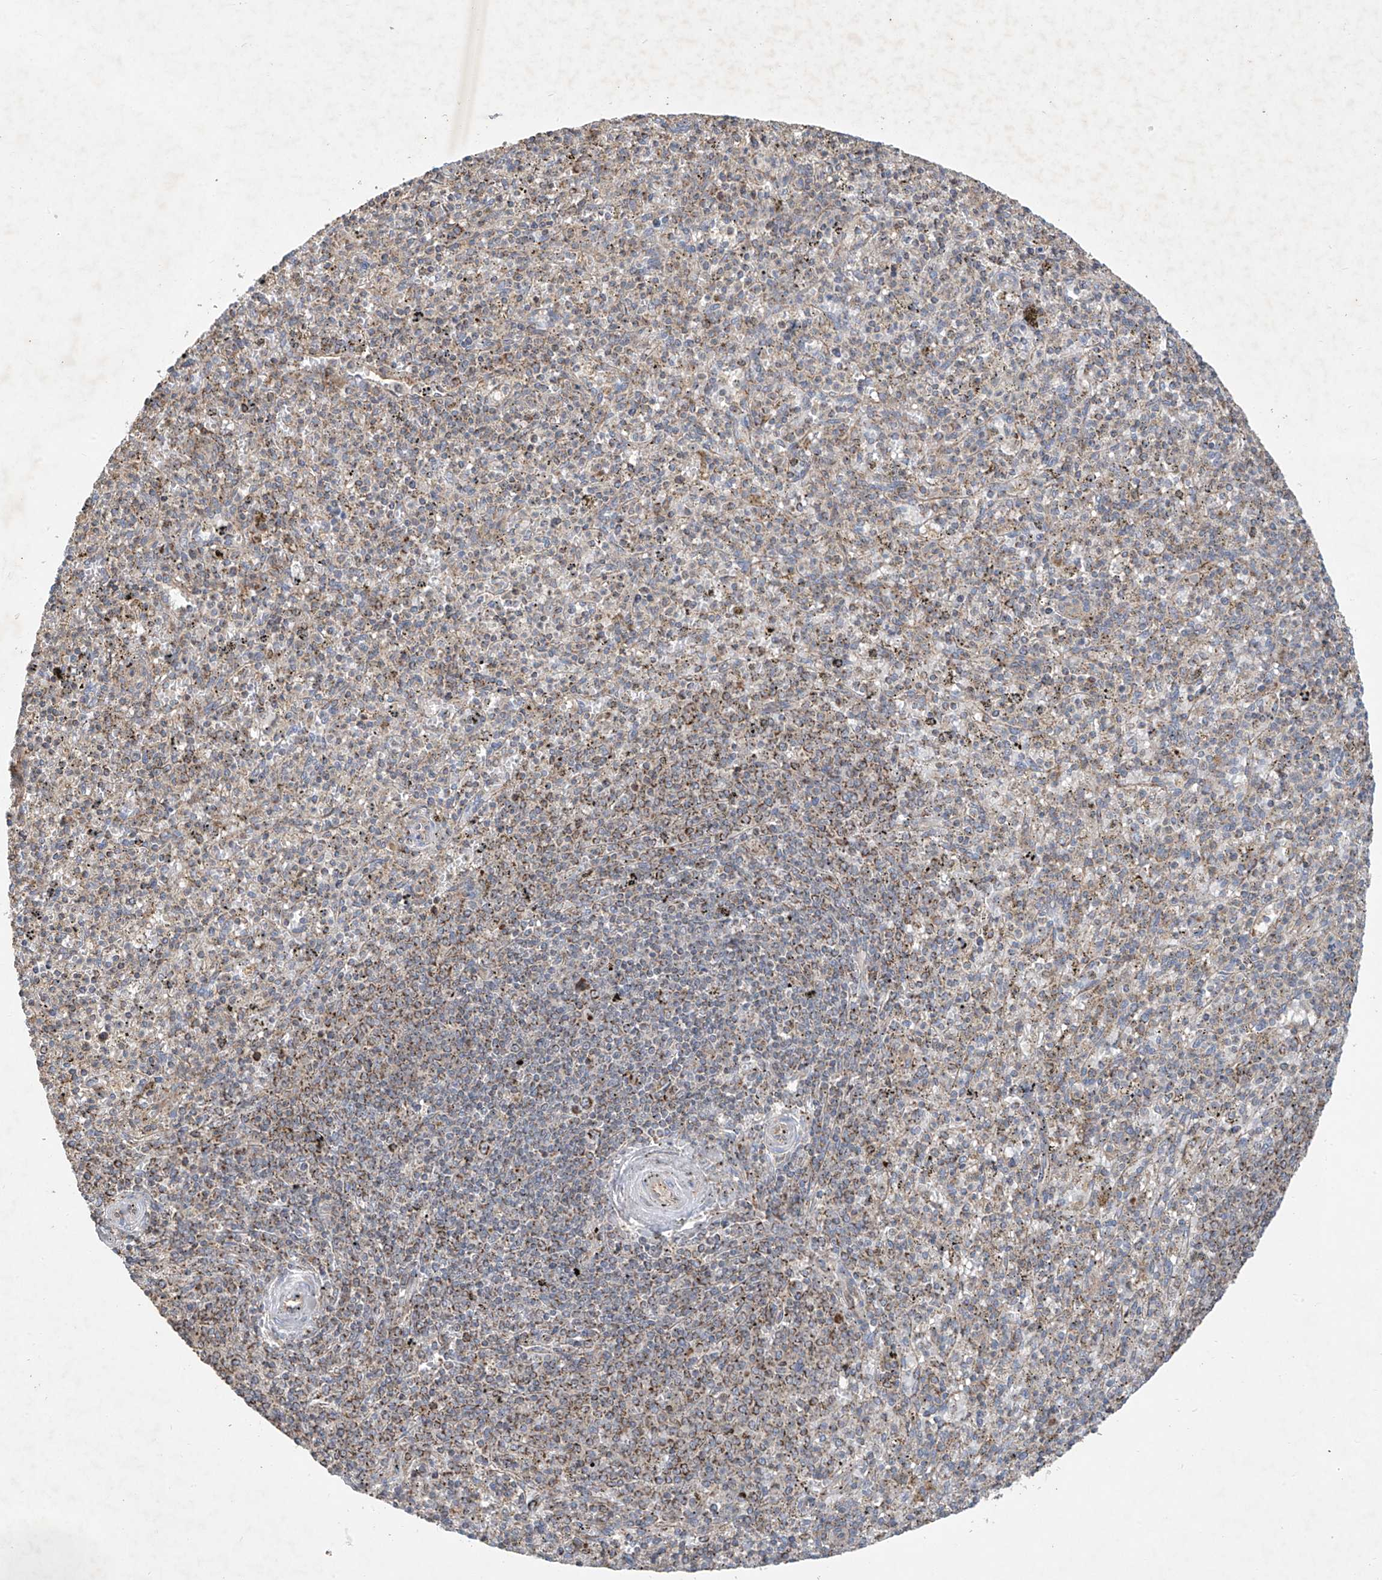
{"staining": {"intensity": "moderate", "quantity": "<25%", "location": "cytoplasmic/membranous"}, "tissue": "spleen", "cell_type": "Cells in red pulp", "image_type": "normal", "snomed": [{"axis": "morphology", "description": "Normal tissue, NOS"}, {"axis": "topography", "description": "Spleen"}], "caption": "IHC micrograph of benign spleen stained for a protein (brown), which reveals low levels of moderate cytoplasmic/membranous staining in approximately <25% of cells in red pulp.", "gene": "UQCC1", "patient": {"sex": "male", "age": 72}}